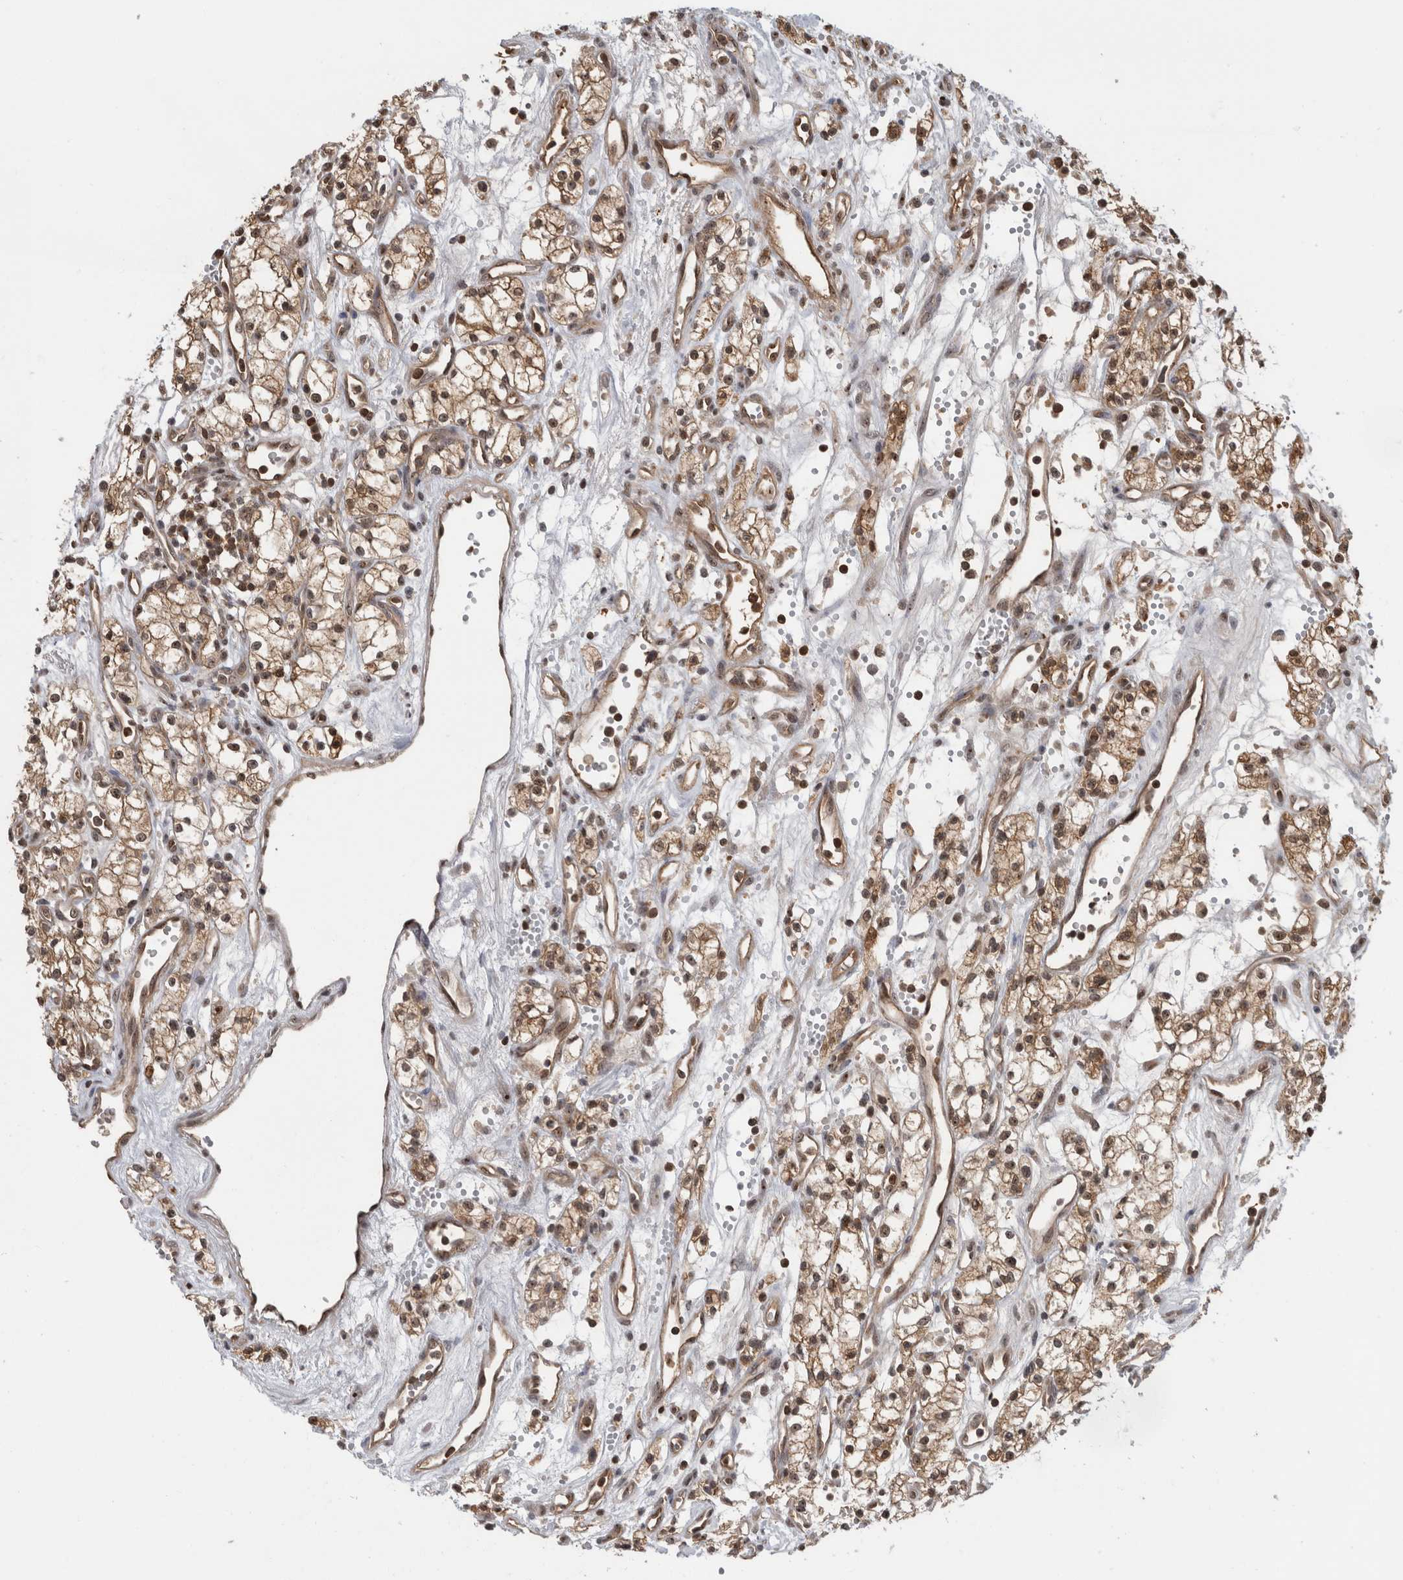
{"staining": {"intensity": "moderate", "quantity": ">75%", "location": "cytoplasmic/membranous,nuclear"}, "tissue": "renal cancer", "cell_type": "Tumor cells", "image_type": "cancer", "snomed": [{"axis": "morphology", "description": "Adenocarcinoma, NOS"}, {"axis": "topography", "description": "Kidney"}], "caption": "This is an image of immunohistochemistry (IHC) staining of adenocarcinoma (renal), which shows moderate staining in the cytoplasmic/membranous and nuclear of tumor cells.", "gene": "TDRD7", "patient": {"sex": "male", "age": 59}}